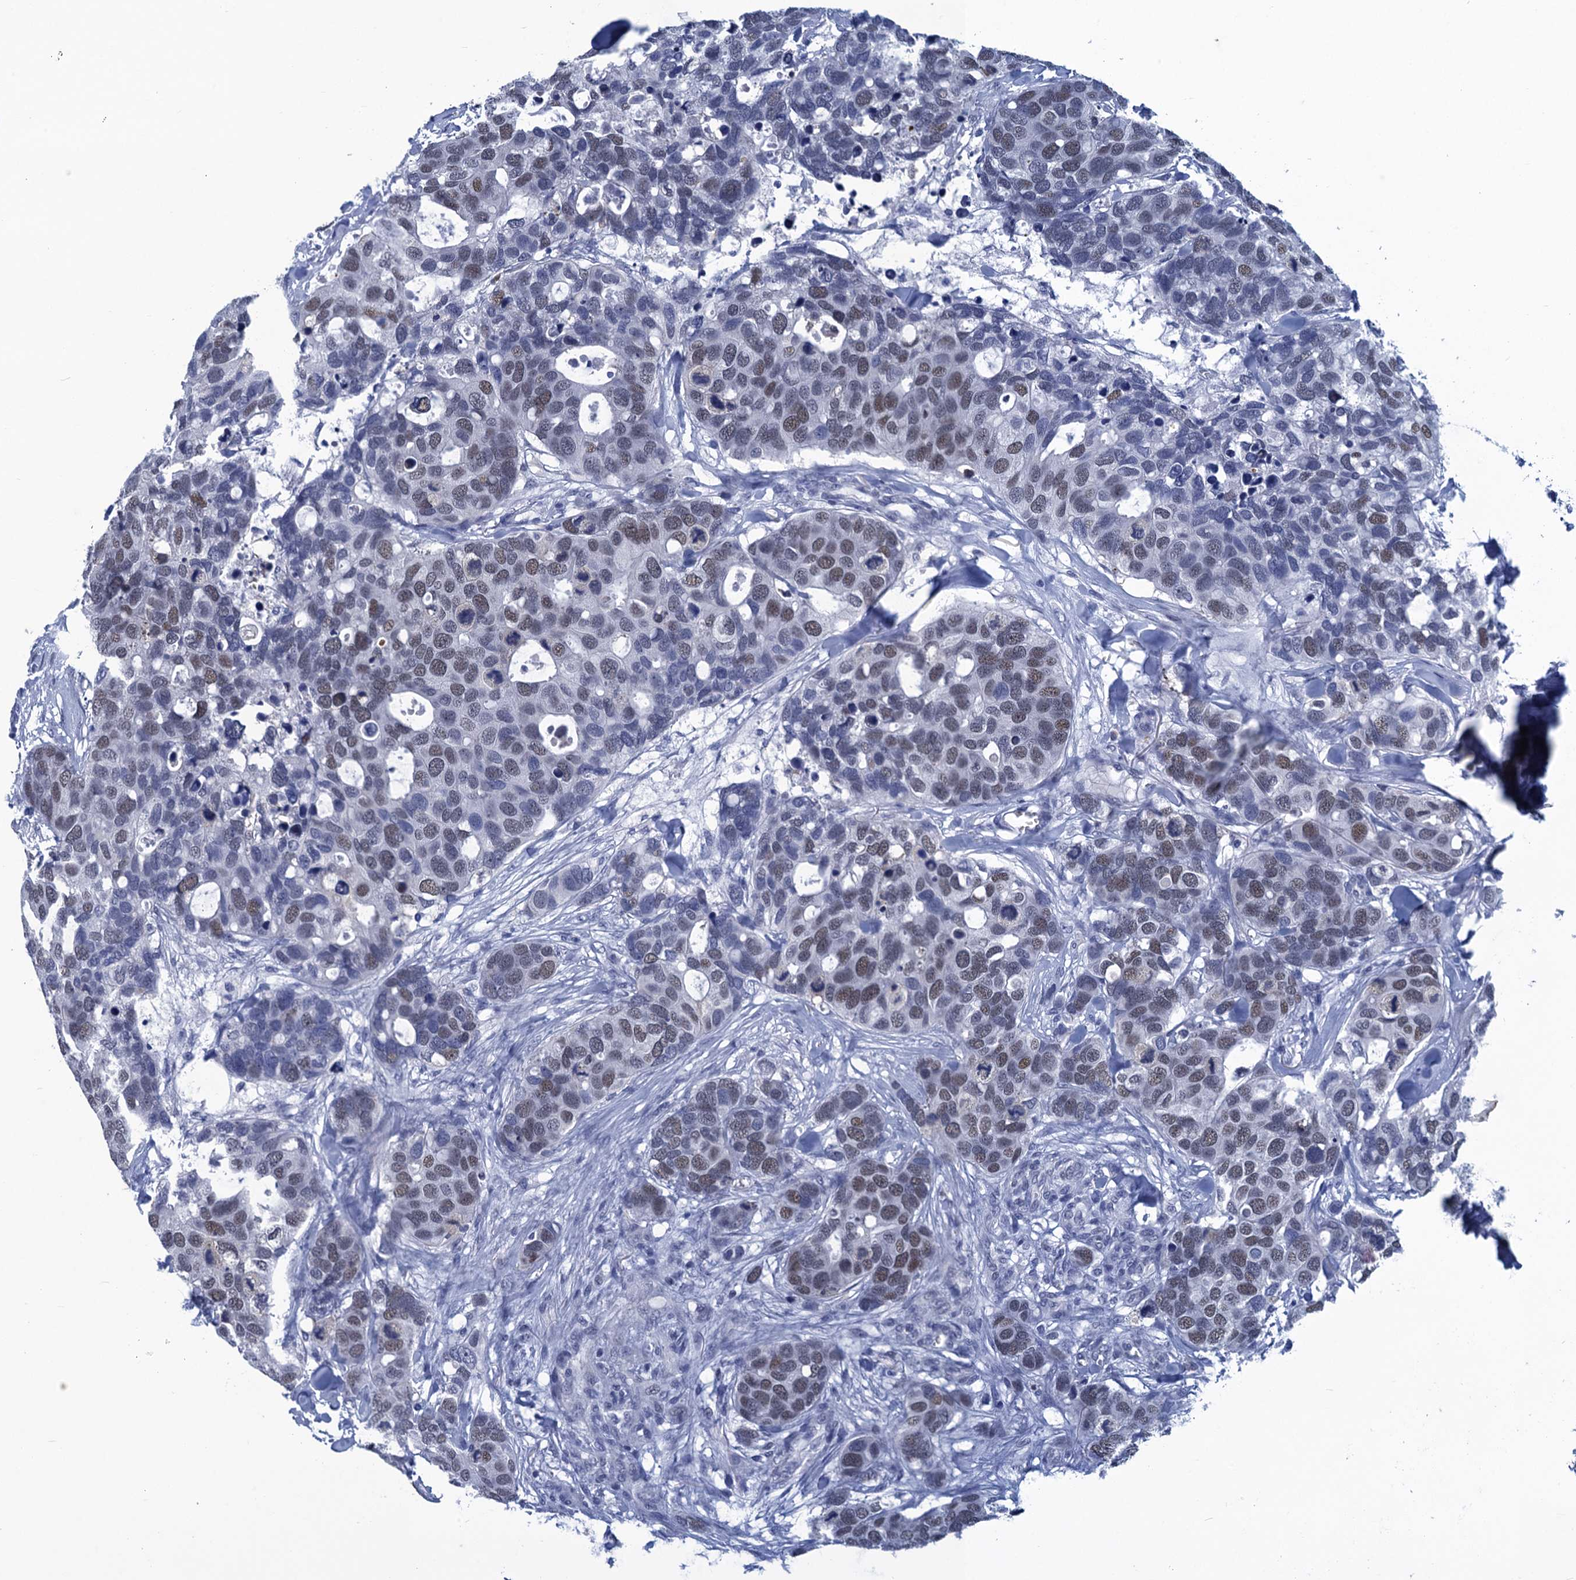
{"staining": {"intensity": "moderate", "quantity": "25%-75%", "location": "nuclear"}, "tissue": "breast cancer", "cell_type": "Tumor cells", "image_type": "cancer", "snomed": [{"axis": "morphology", "description": "Duct carcinoma"}, {"axis": "topography", "description": "Breast"}], "caption": "Breast cancer stained with a brown dye demonstrates moderate nuclear positive positivity in about 25%-75% of tumor cells.", "gene": "GINS3", "patient": {"sex": "female", "age": 83}}